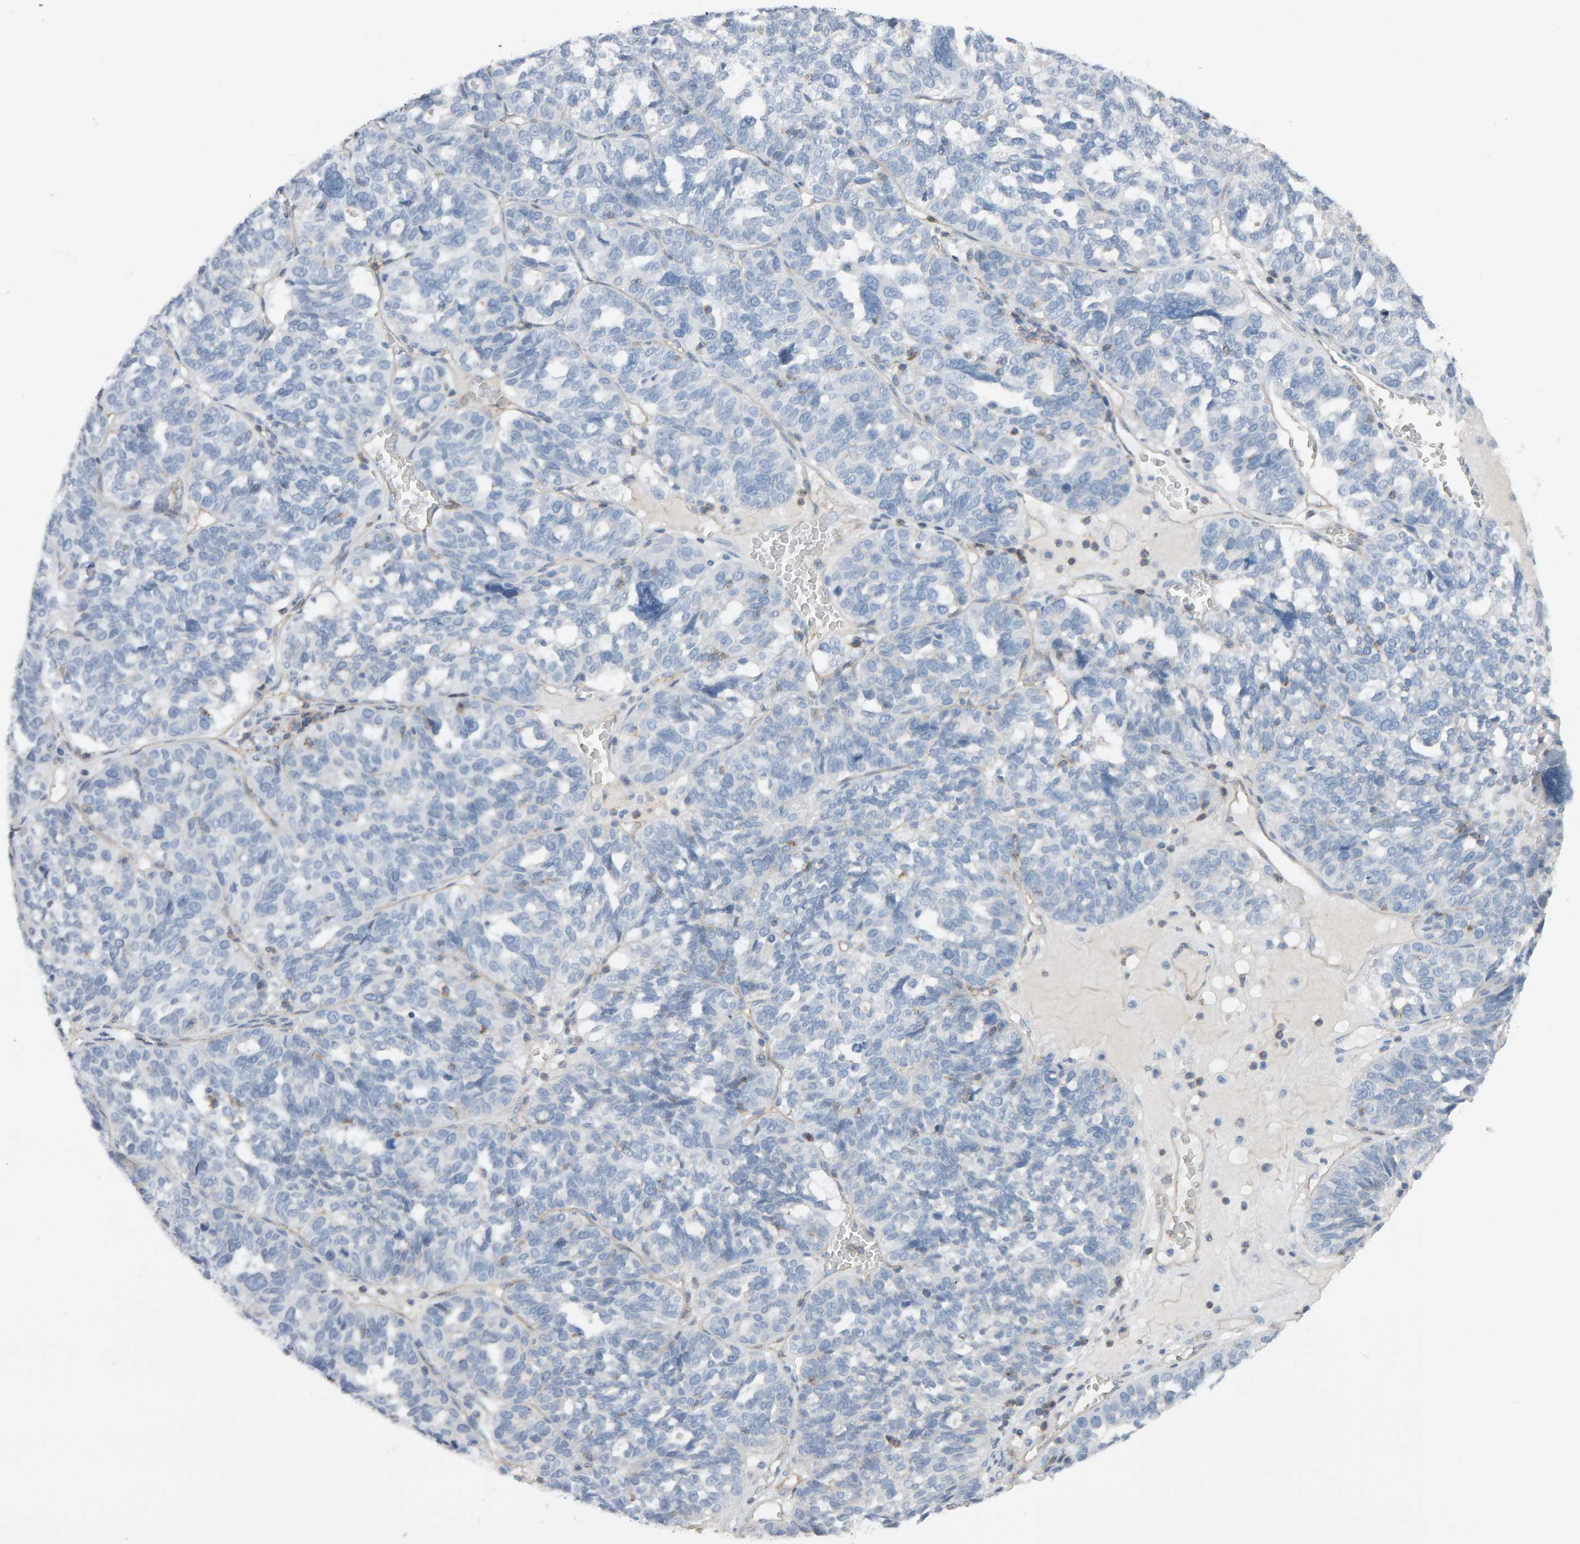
{"staining": {"intensity": "negative", "quantity": "none", "location": "none"}, "tissue": "ovarian cancer", "cell_type": "Tumor cells", "image_type": "cancer", "snomed": [{"axis": "morphology", "description": "Cystadenocarcinoma, serous, NOS"}, {"axis": "topography", "description": "Ovary"}], "caption": "IHC micrograph of neoplastic tissue: serous cystadenocarcinoma (ovarian) stained with DAB displays no significant protein expression in tumor cells.", "gene": "FYN", "patient": {"sex": "female", "age": 59}}